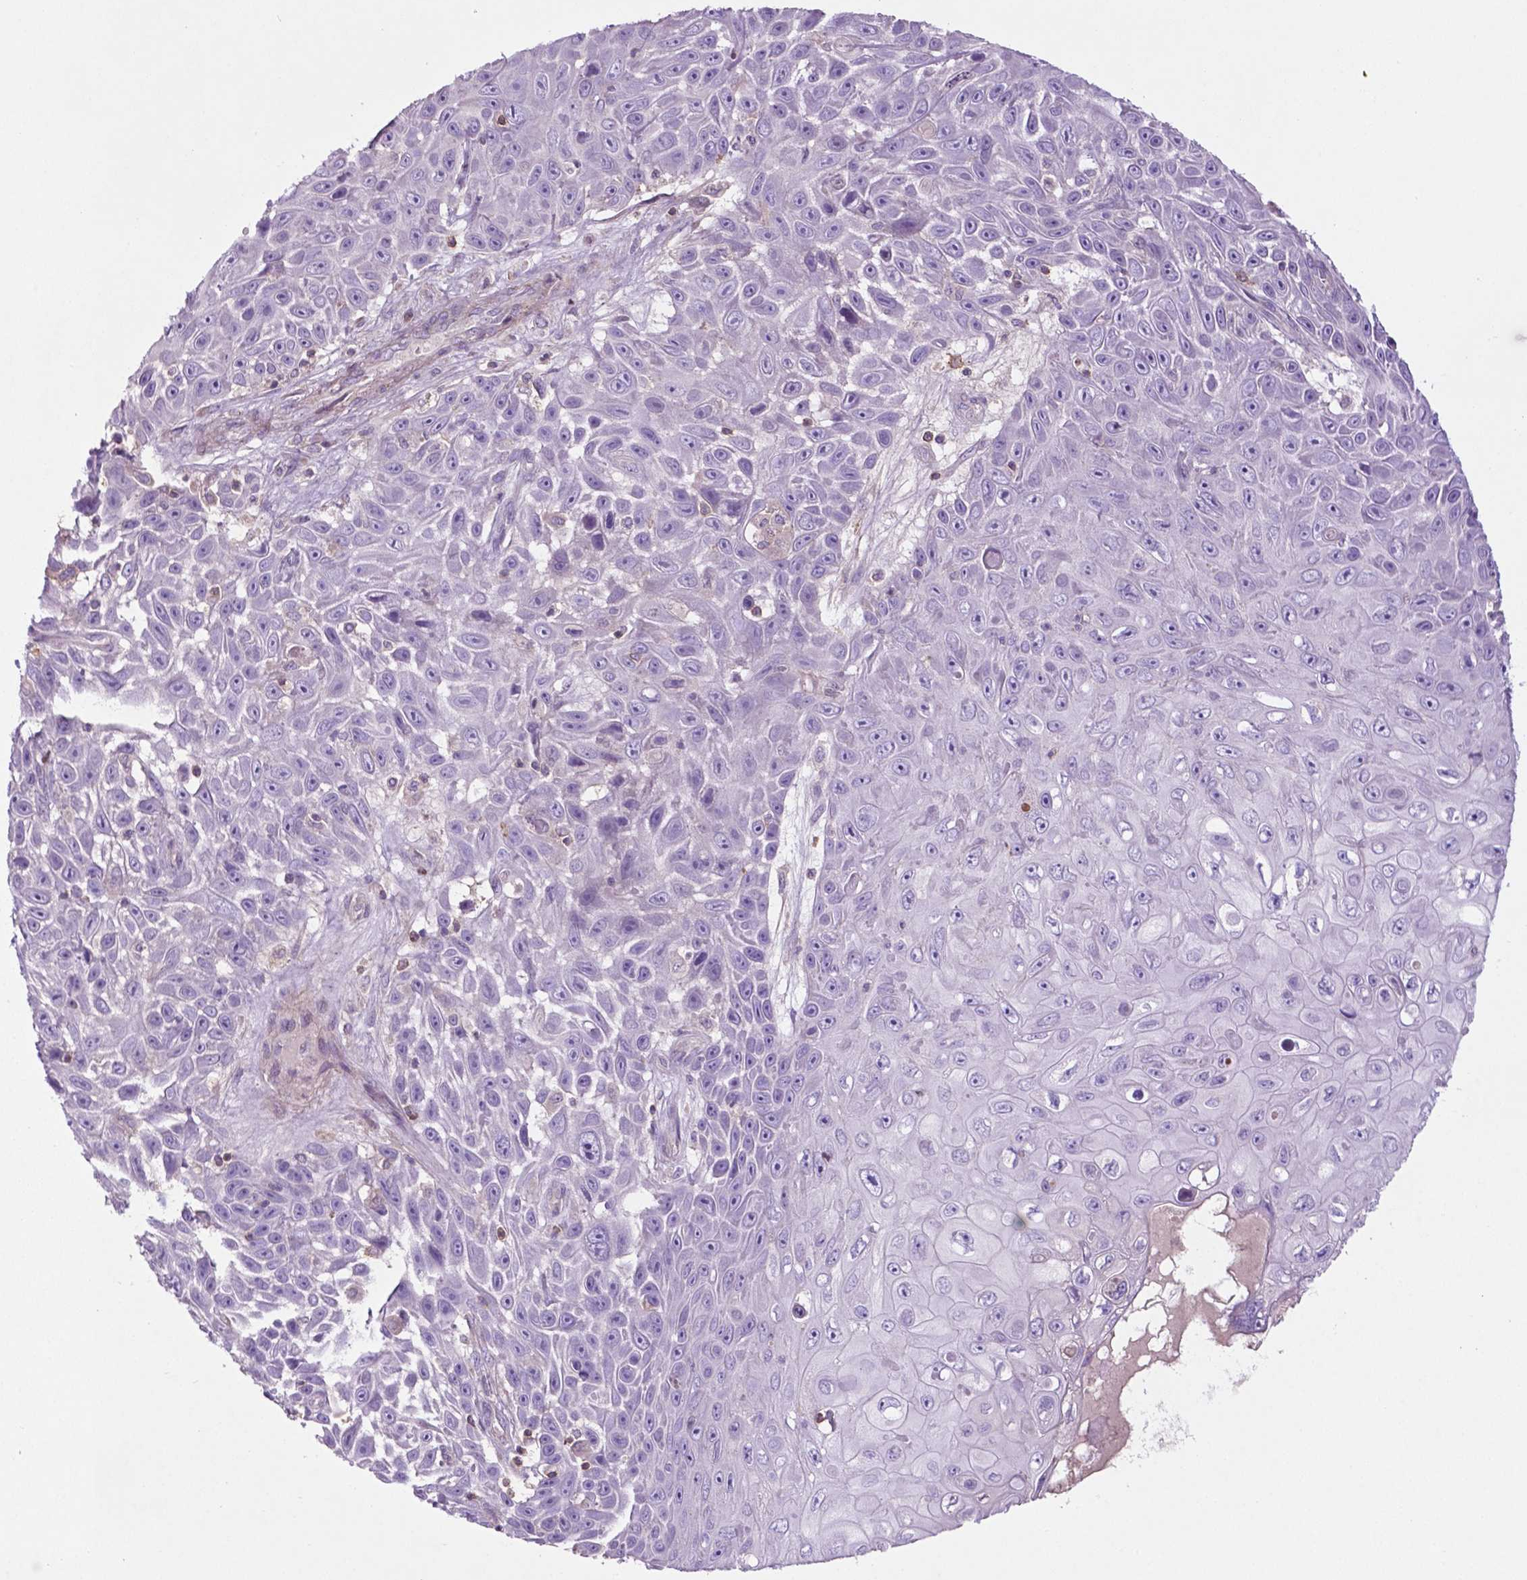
{"staining": {"intensity": "negative", "quantity": "none", "location": "none"}, "tissue": "skin cancer", "cell_type": "Tumor cells", "image_type": "cancer", "snomed": [{"axis": "morphology", "description": "Squamous cell carcinoma, NOS"}, {"axis": "topography", "description": "Skin"}], "caption": "Tumor cells are negative for brown protein staining in squamous cell carcinoma (skin).", "gene": "BMP4", "patient": {"sex": "male", "age": 82}}